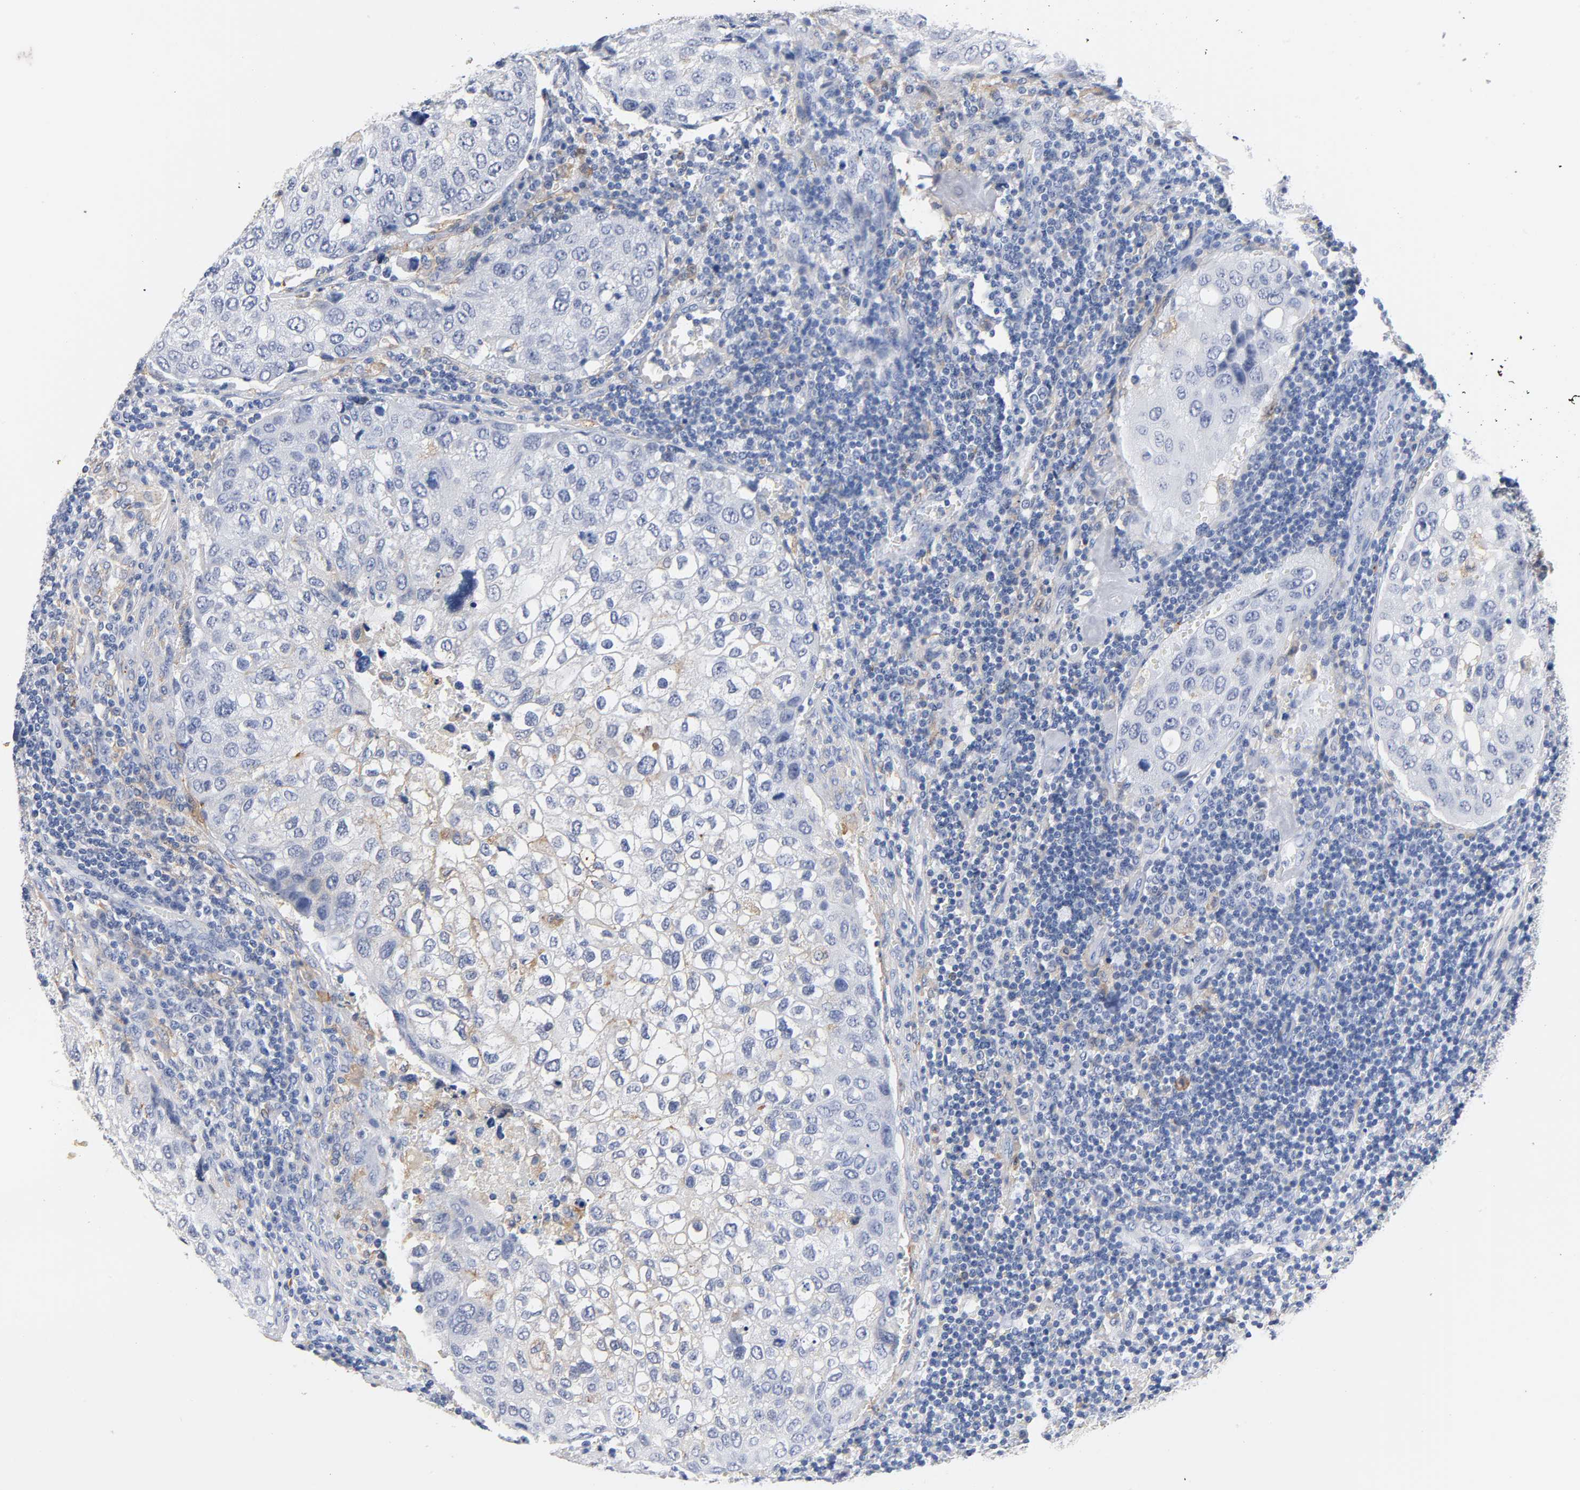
{"staining": {"intensity": "negative", "quantity": "none", "location": "none"}, "tissue": "urothelial cancer", "cell_type": "Tumor cells", "image_type": "cancer", "snomed": [{"axis": "morphology", "description": "Urothelial carcinoma, High grade"}, {"axis": "topography", "description": "Lymph node"}, {"axis": "topography", "description": "Urinary bladder"}], "caption": "Histopathology image shows no protein positivity in tumor cells of urothelial cancer tissue.", "gene": "LRP1", "patient": {"sex": "male", "age": 51}}